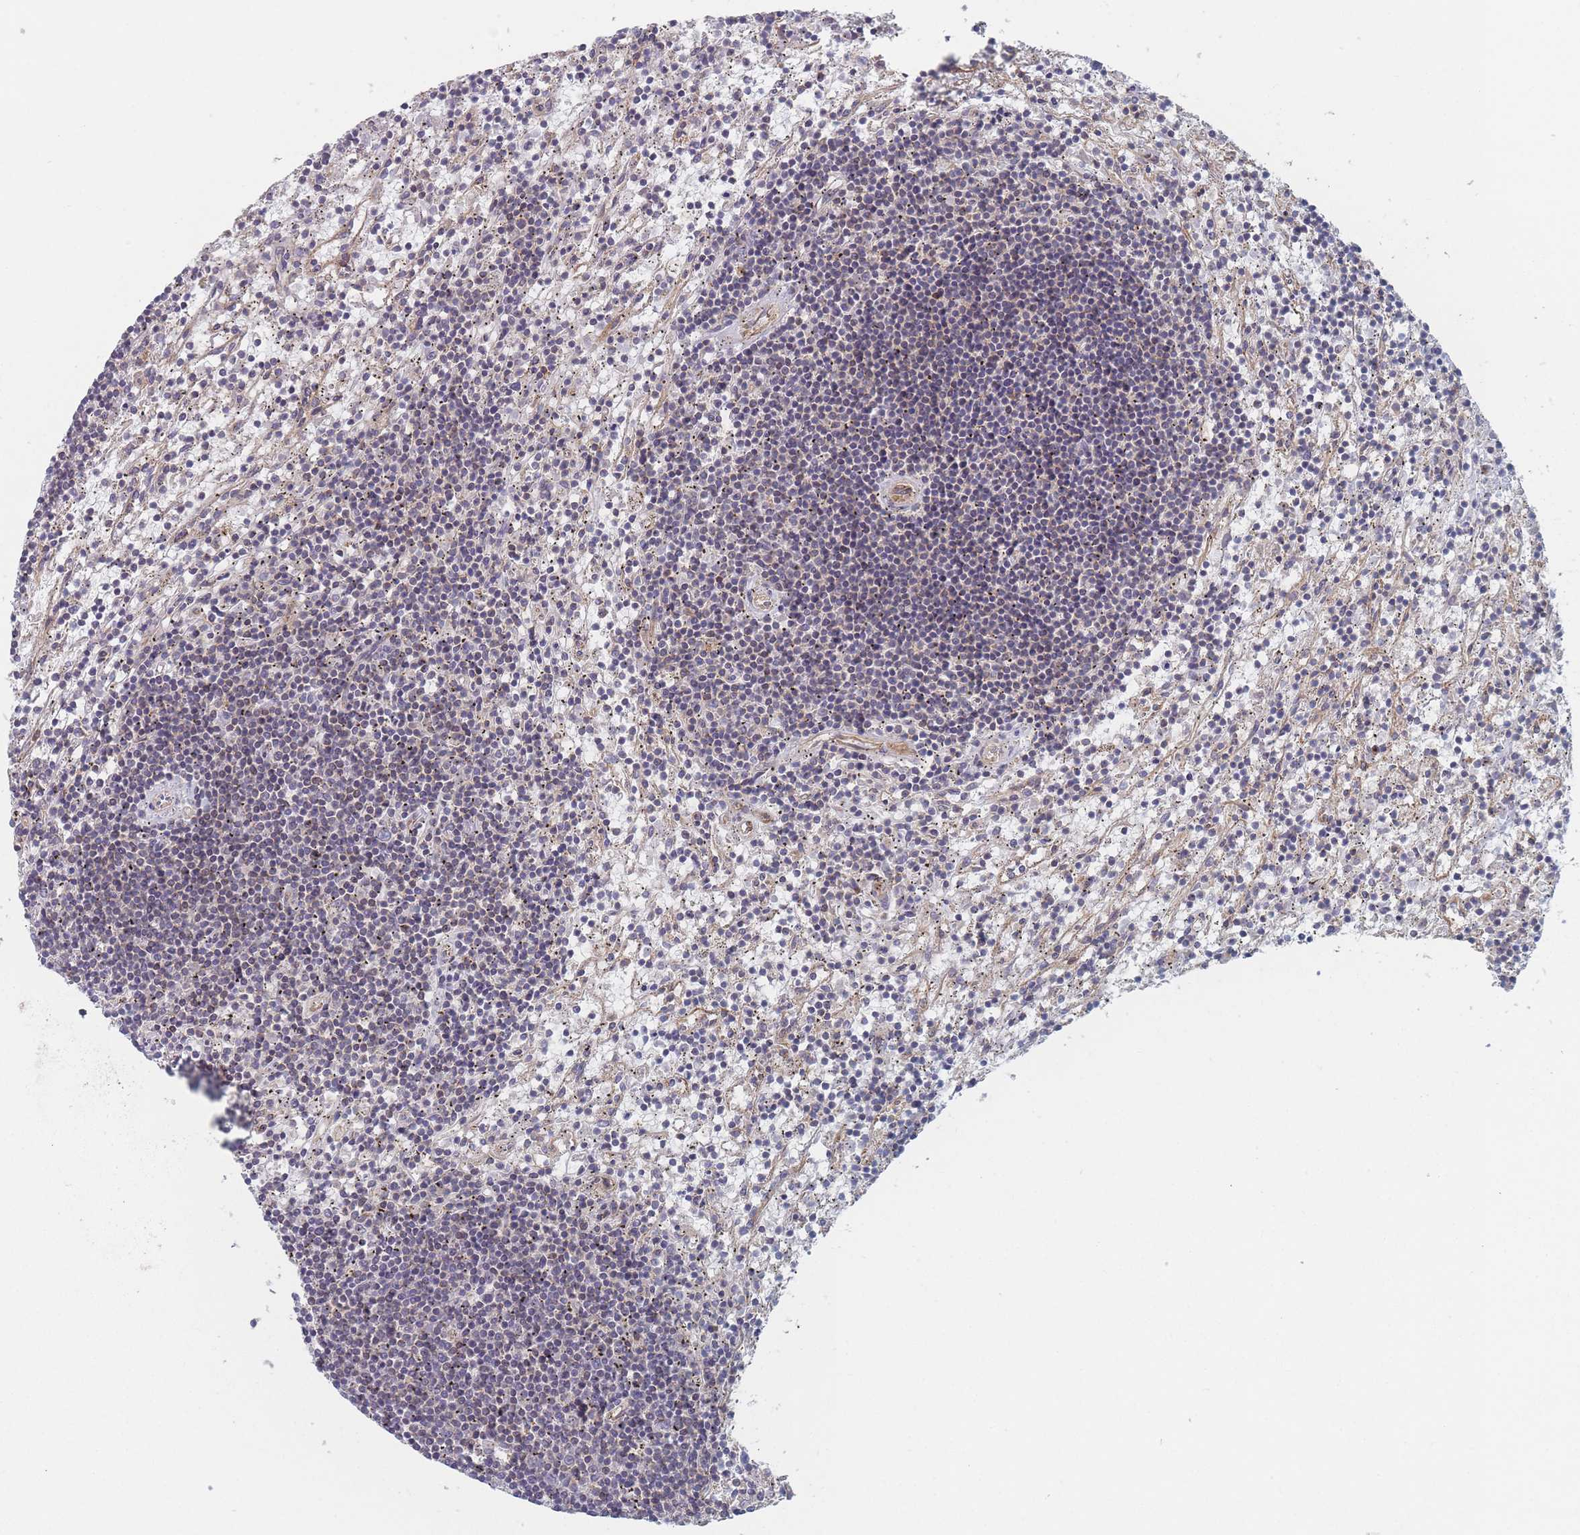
{"staining": {"intensity": "negative", "quantity": "none", "location": "none"}, "tissue": "lymphoma", "cell_type": "Tumor cells", "image_type": "cancer", "snomed": [{"axis": "morphology", "description": "Malignant lymphoma, non-Hodgkin's type, Low grade"}, {"axis": "topography", "description": "Spleen"}], "caption": "IHC of human lymphoma reveals no staining in tumor cells. (DAB immunohistochemistry, high magnification).", "gene": "KDSR", "patient": {"sex": "male", "age": 76}}